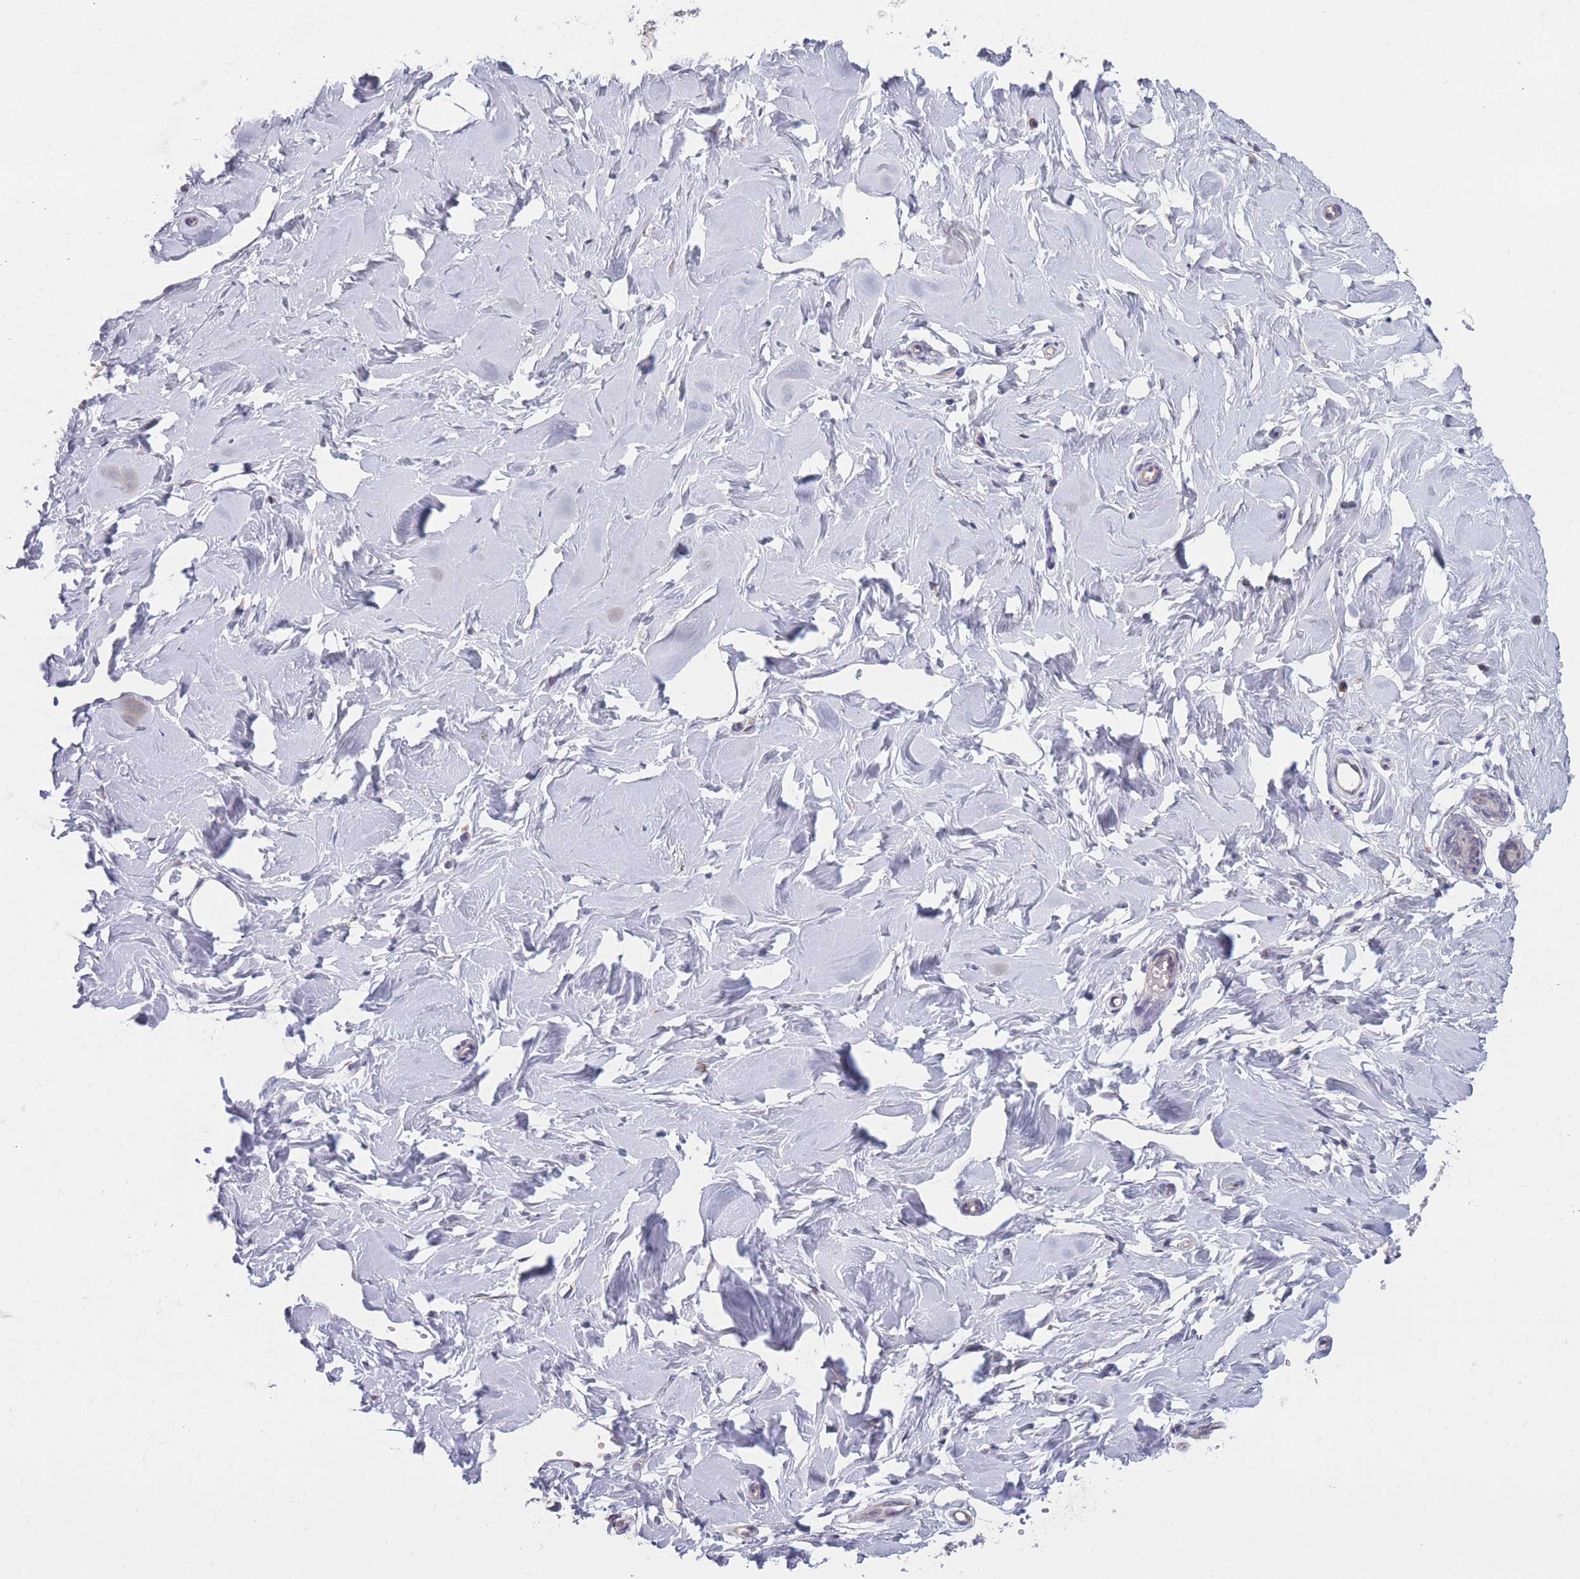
{"staining": {"intensity": "negative", "quantity": "none", "location": "none"}, "tissue": "breast", "cell_type": "Adipocytes", "image_type": "normal", "snomed": [{"axis": "morphology", "description": "Normal tissue, NOS"}, {"axis": "topography", "description": "Breast"}], "caption": "Immunohistochemistry (IHC) of benign human breast exhibits no staining in adipocytes.", "gene": "COL27A1", "patient": {"sex": "female", "age": 23}}